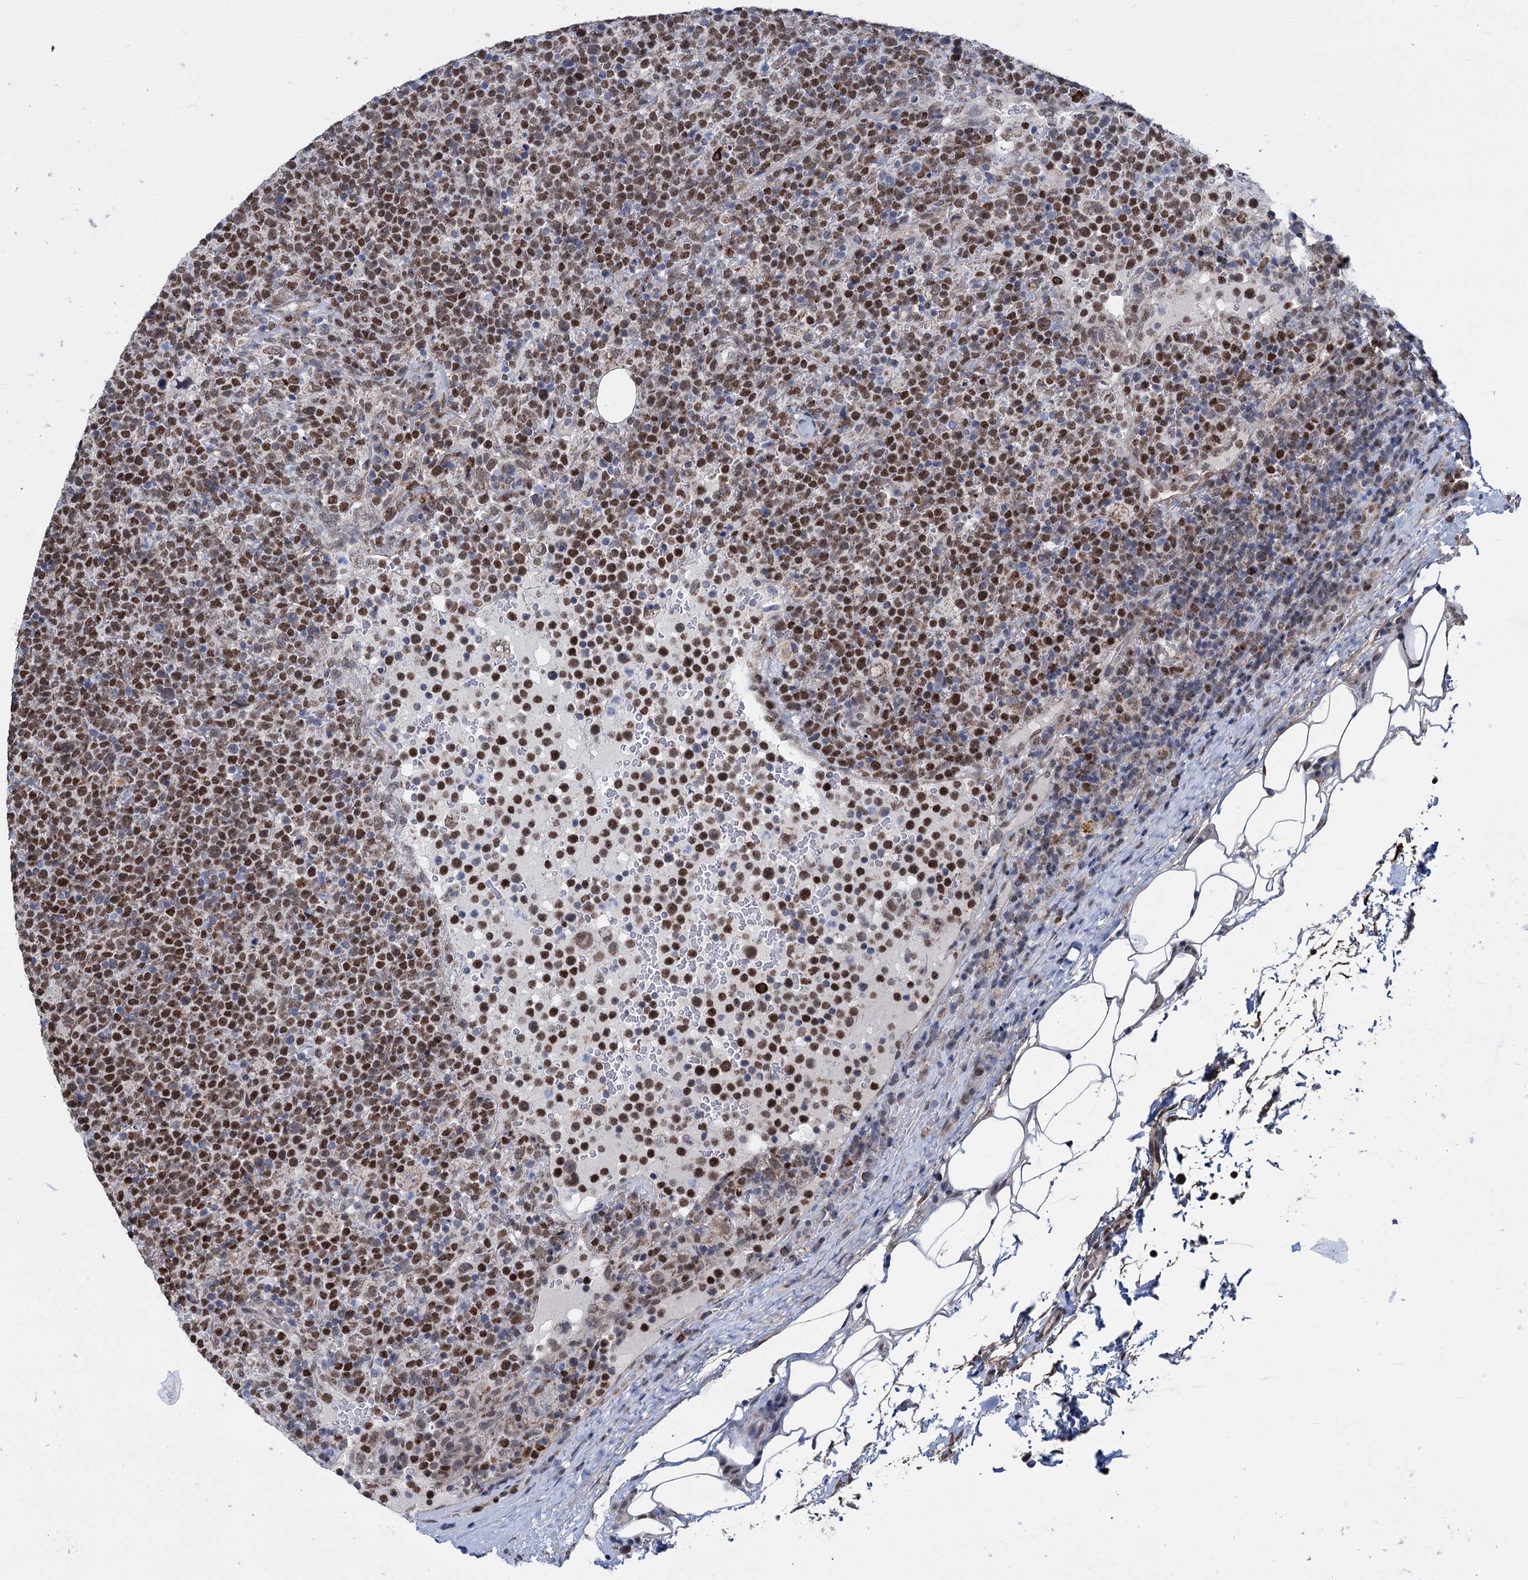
{"staining": {"intensity": "moderate", "quantity": ">75%", "location": "cytoplasmic/membranous,nuclear"}, "tissue": "lymphoma", "cell_type": "Tumor cells", "image_type": "cancer", "snomed": [{"axis": "morphology", "description": "Malignant lymphoma, non-Hodgkin's type, High grade"}, {"axis": "topography", "description": "Lymph node"}], "caption": "Lymphoma stained with IHC demonstrates moderate cytoplasmic/membranous and nuclear positivity in approximately >75% of tumor cells. (Brightfield microscopy of DAB IHC at high magnification).", "gene": "MORN3", "patient": {"sex": "male", "age": 61}}